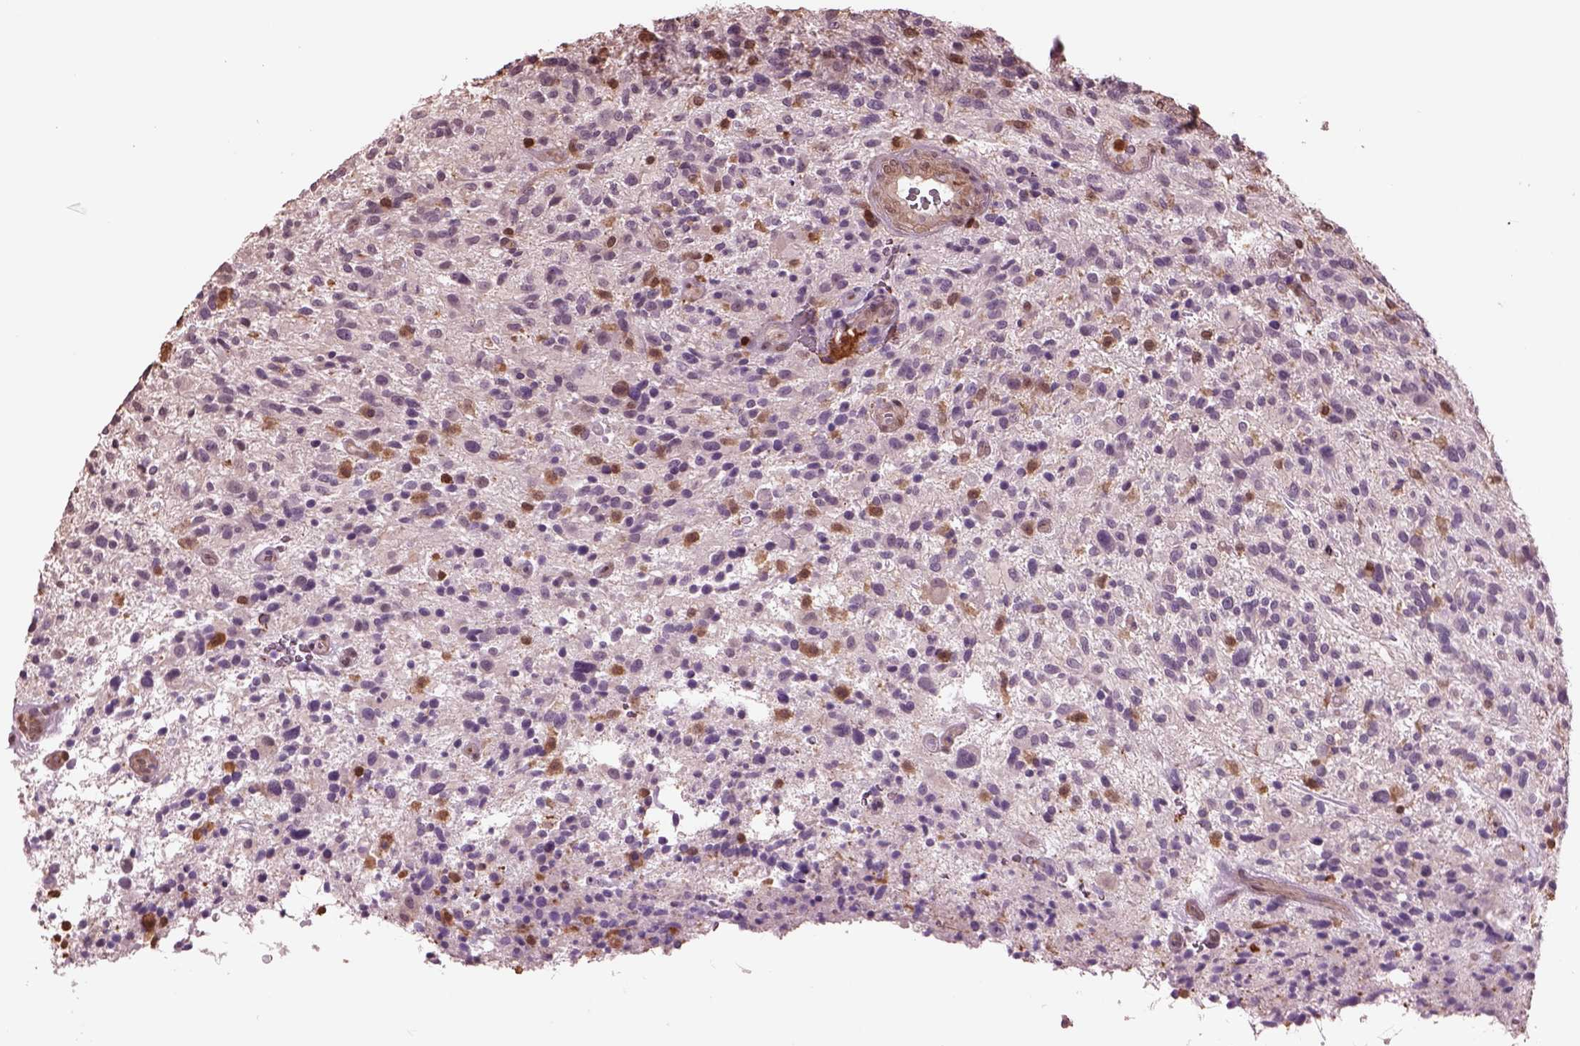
{"staining": {"intensity": "weak", "quantity": "<25%", "location": "cytoplasmic/membranous"}, "tissue": "glioma", "cell_type": "Tumor cells", "image_type": "cancer", "snomed": [{"axis": "morphology", "description": "Glioma, malignant, High grade"}, {"axis": "topography", "description": "Brain"}], "caption": "The histopathology image demonstrates no significant expression in tumor cells of malignant glioma (high-grade).", "gene": "IL31RA", "patient": {"sex": "male", "age": 47}}